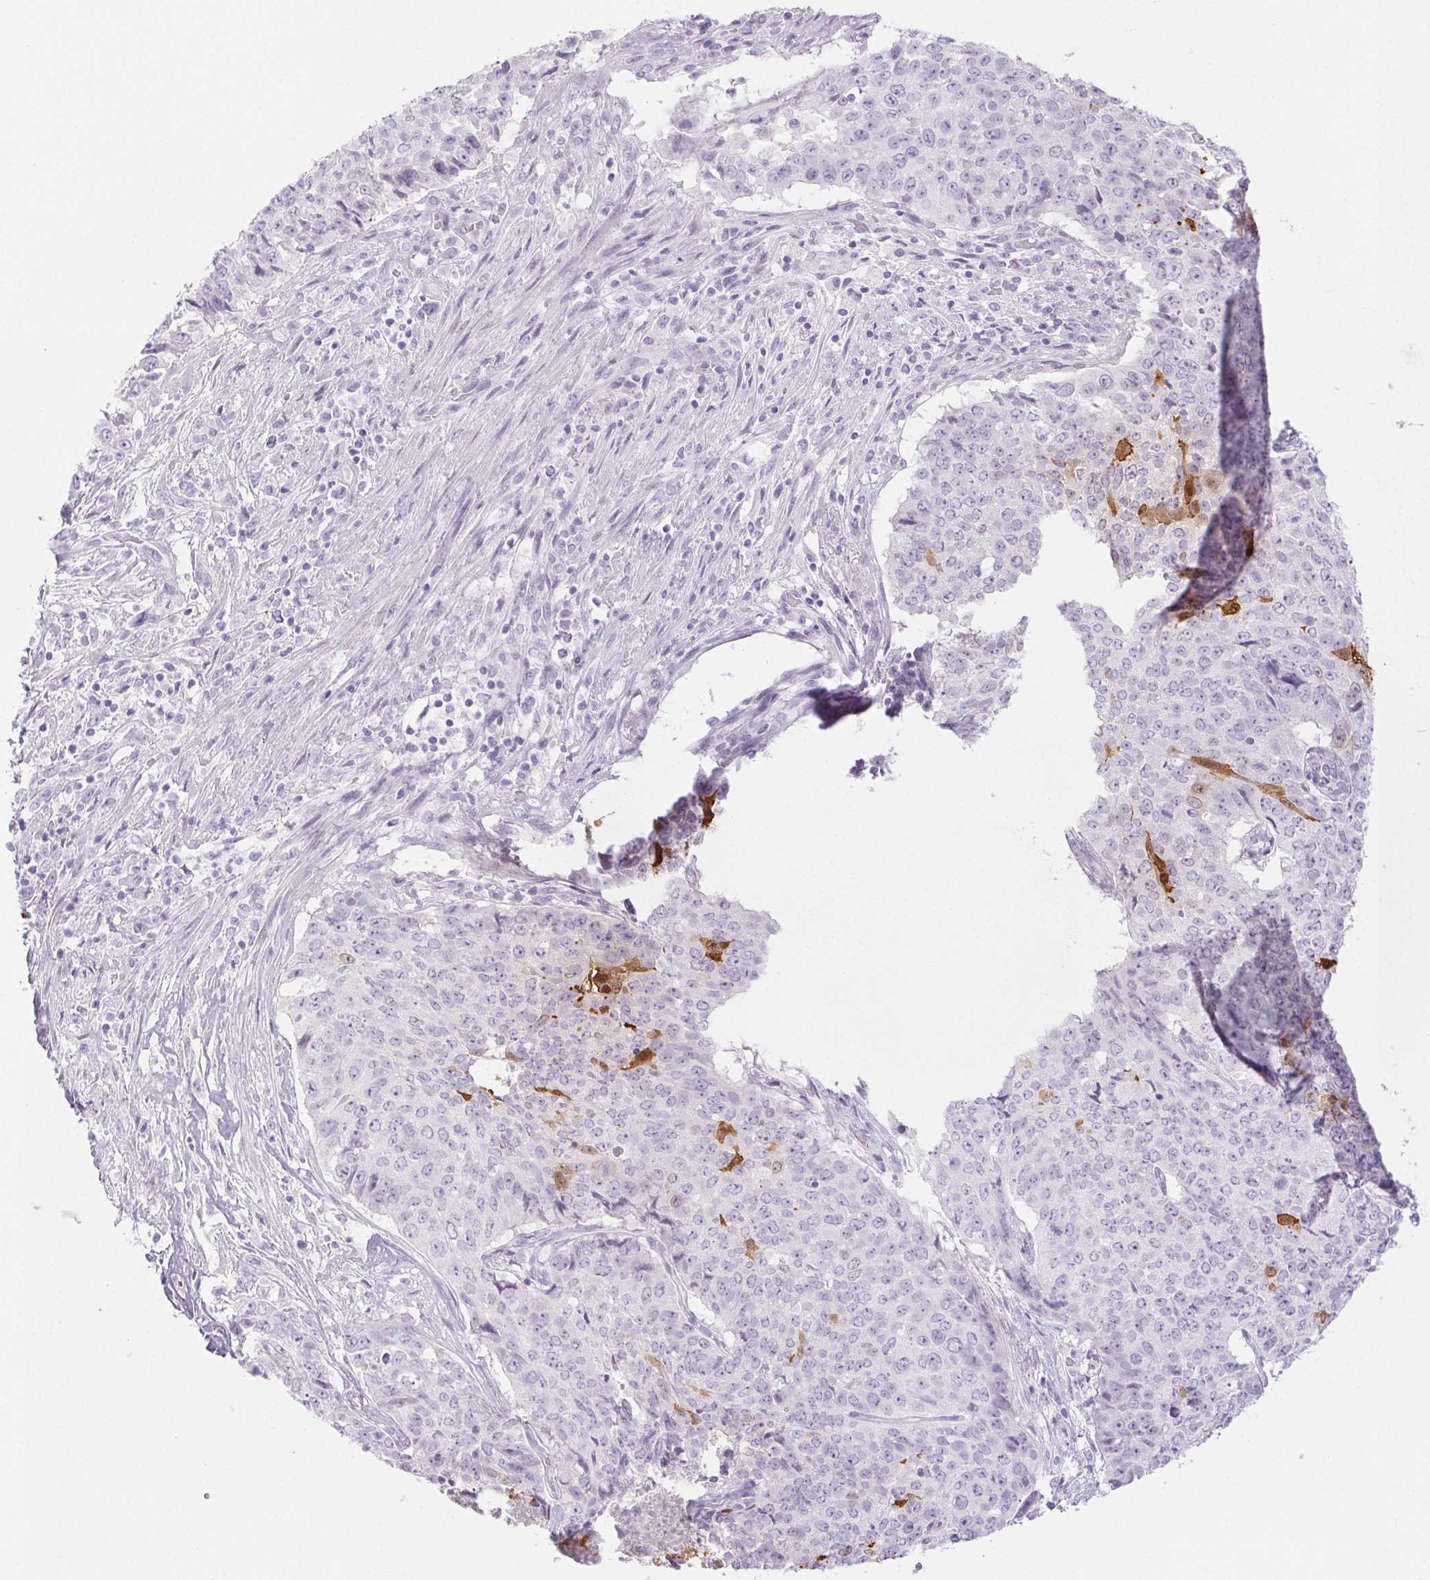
{"staining": {"intensity": "moderate", "quantity": "<25%", "location": "cytoplasmic/membranous,nuclear"}, "tissue": "lung cancer", "cell_type": "Tumor cells", "image_type": "cancer", "snomed": [{"axis": "morphology", "description": "Normal tissue, NOS"}, {"axis": "morphology", "description": "Squamous cell carcinoma, NOS"}, {"axis": "topography", "description": "Bronchus"}, {"axis": "topography", "description": "Lung"}], "caption": "IHC micrograph of lung cancer stained for a protein (brown), which demonstrates low levels of moderate cytoplasmic/membranous and nuclear expression in about <25% of tumor cells.", "gene": "SPRR3", "patient": {"sex": "male", "age": 64}}